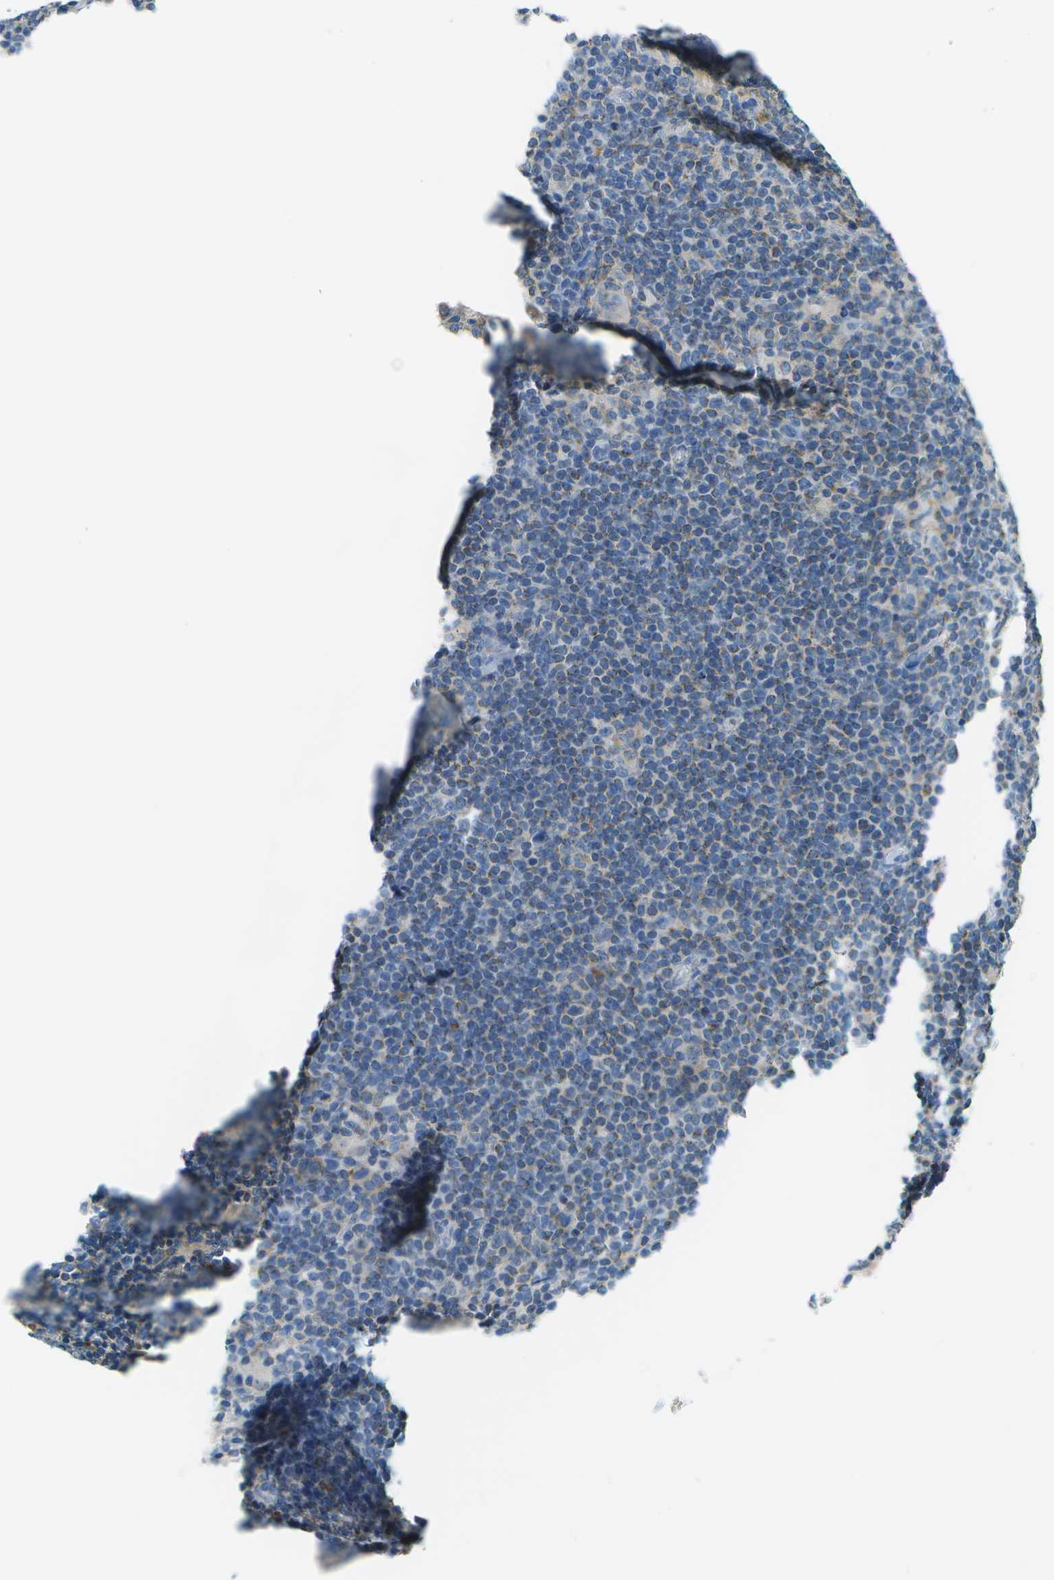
{"staining": {"intensity": "weak", "quantity": "25%-75%", "location": "cytoplasmic/membranous"}, "tissue": "lymphoma", "cell_type": "Tumor cells", "image_type": "cancer", "snomed": [{"axis": "morphology", "description": "Hodgkin's disease, NOS"}, {"axis": "topography", "description": "Lymph node"}], "caption": "Lymphoma stained for a protein exhibits weak cytoplasmic/membranous positivity in tumor cells. The staining was performed using DAB, with brown indicating positive protein expression. Nuclei are stained blue with hematoxylin.", "gene": "PTGIS", "patient": {"sex": "female", "age": 57}}